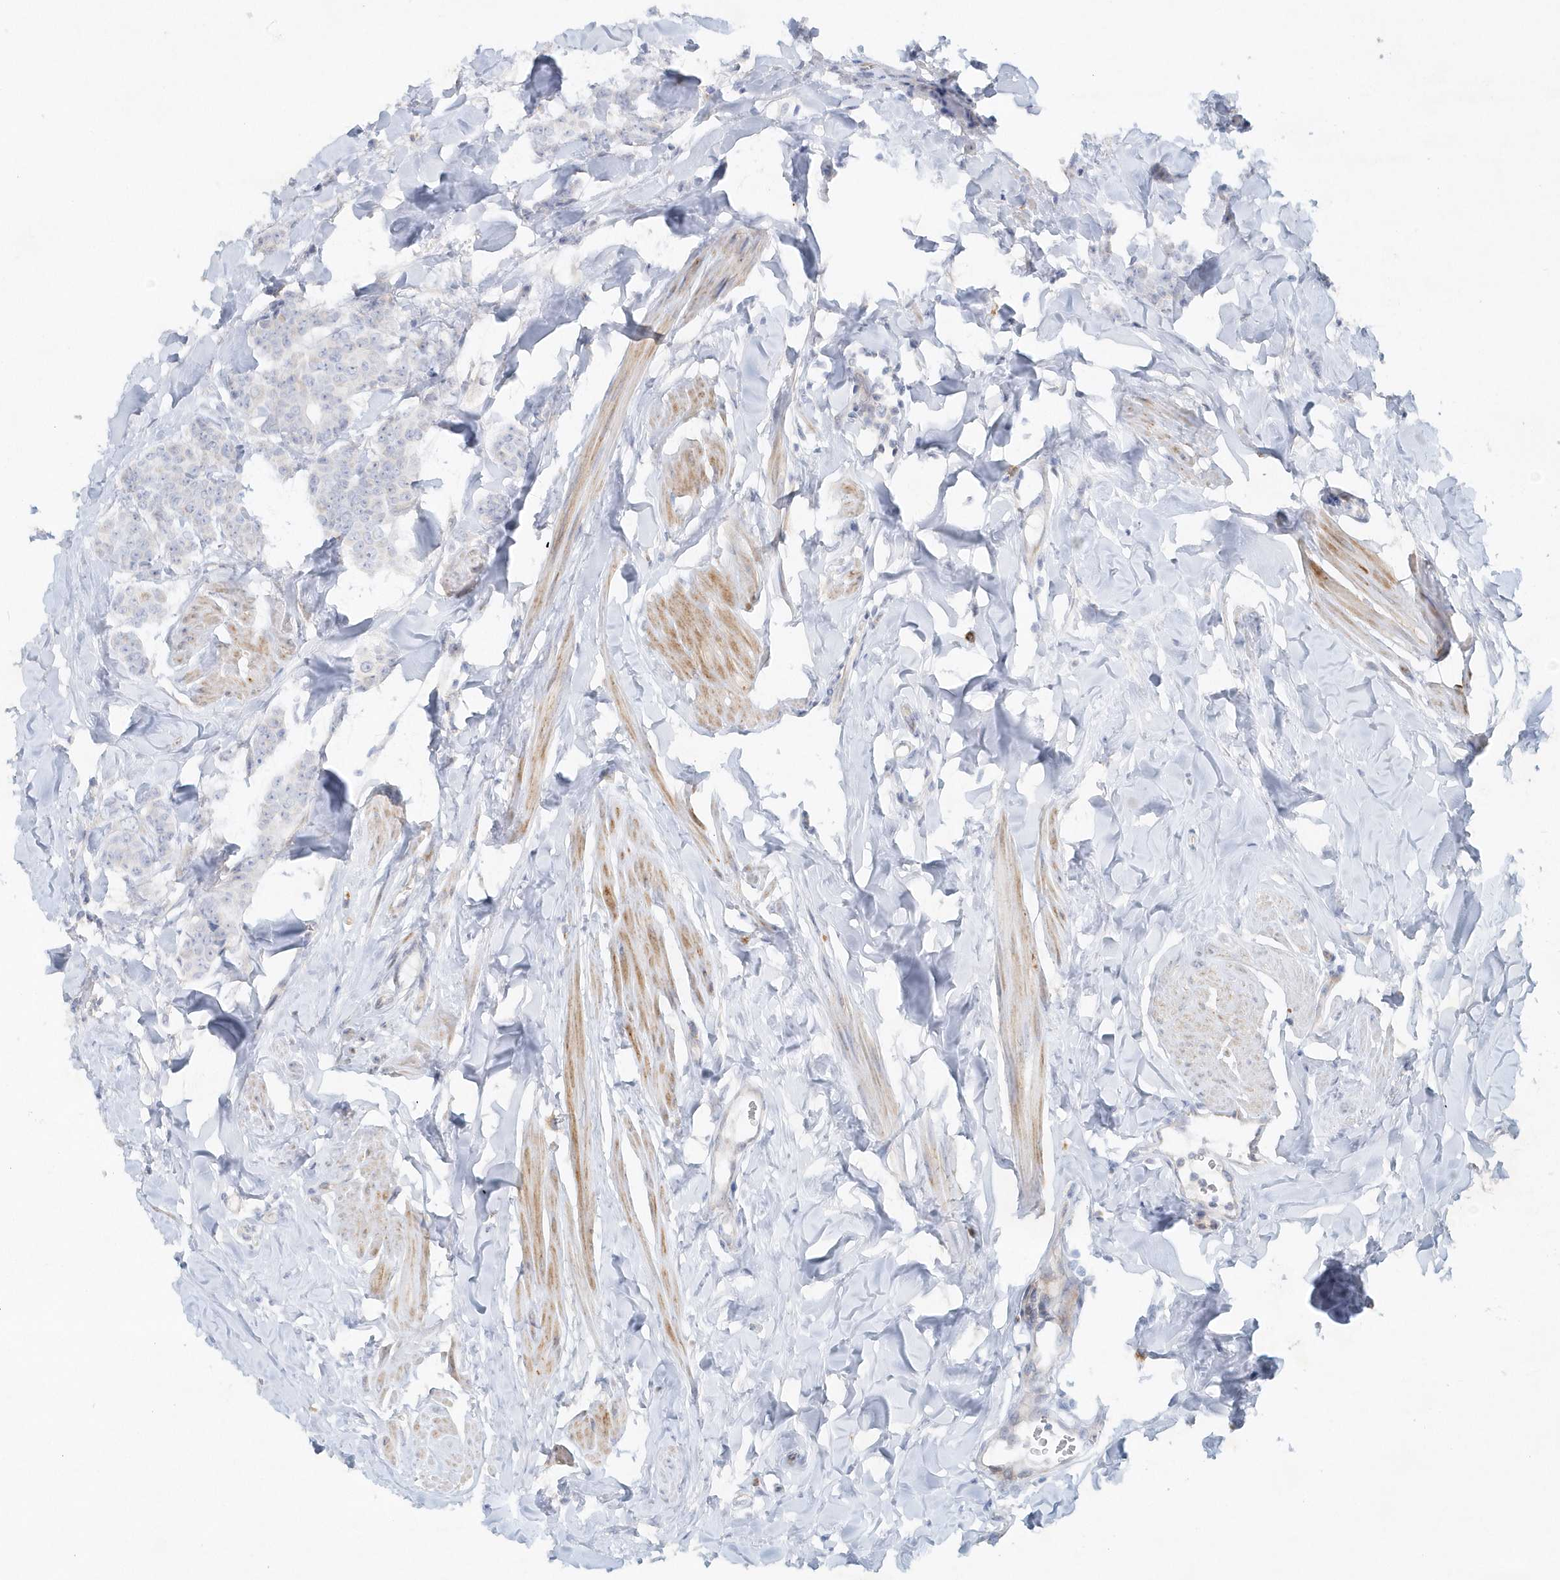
{"staining": {"intensity": "negative", "quantity": "none", "location": "none"}, "tissue": "breast cancer", "cell_type": "Tumor cells", "image_type": "cancer", "snomed": [{"axis": "morphology", "description": "Duct carcinoma"}, {"axis": "topography", "description": "Breast"}], "caption": "A high-resolution histopathology image shows immunohistochemistry (IHC) staining of breast cancer (invasive ductal carcinoma), which demonstrates no significant positivity in tumor cells. (DAB immunohistochemistry visualized using brightfield microscopy, high magnification).", "gene": "DNAH1", "patient": {"sex": "female", "age": 40}}